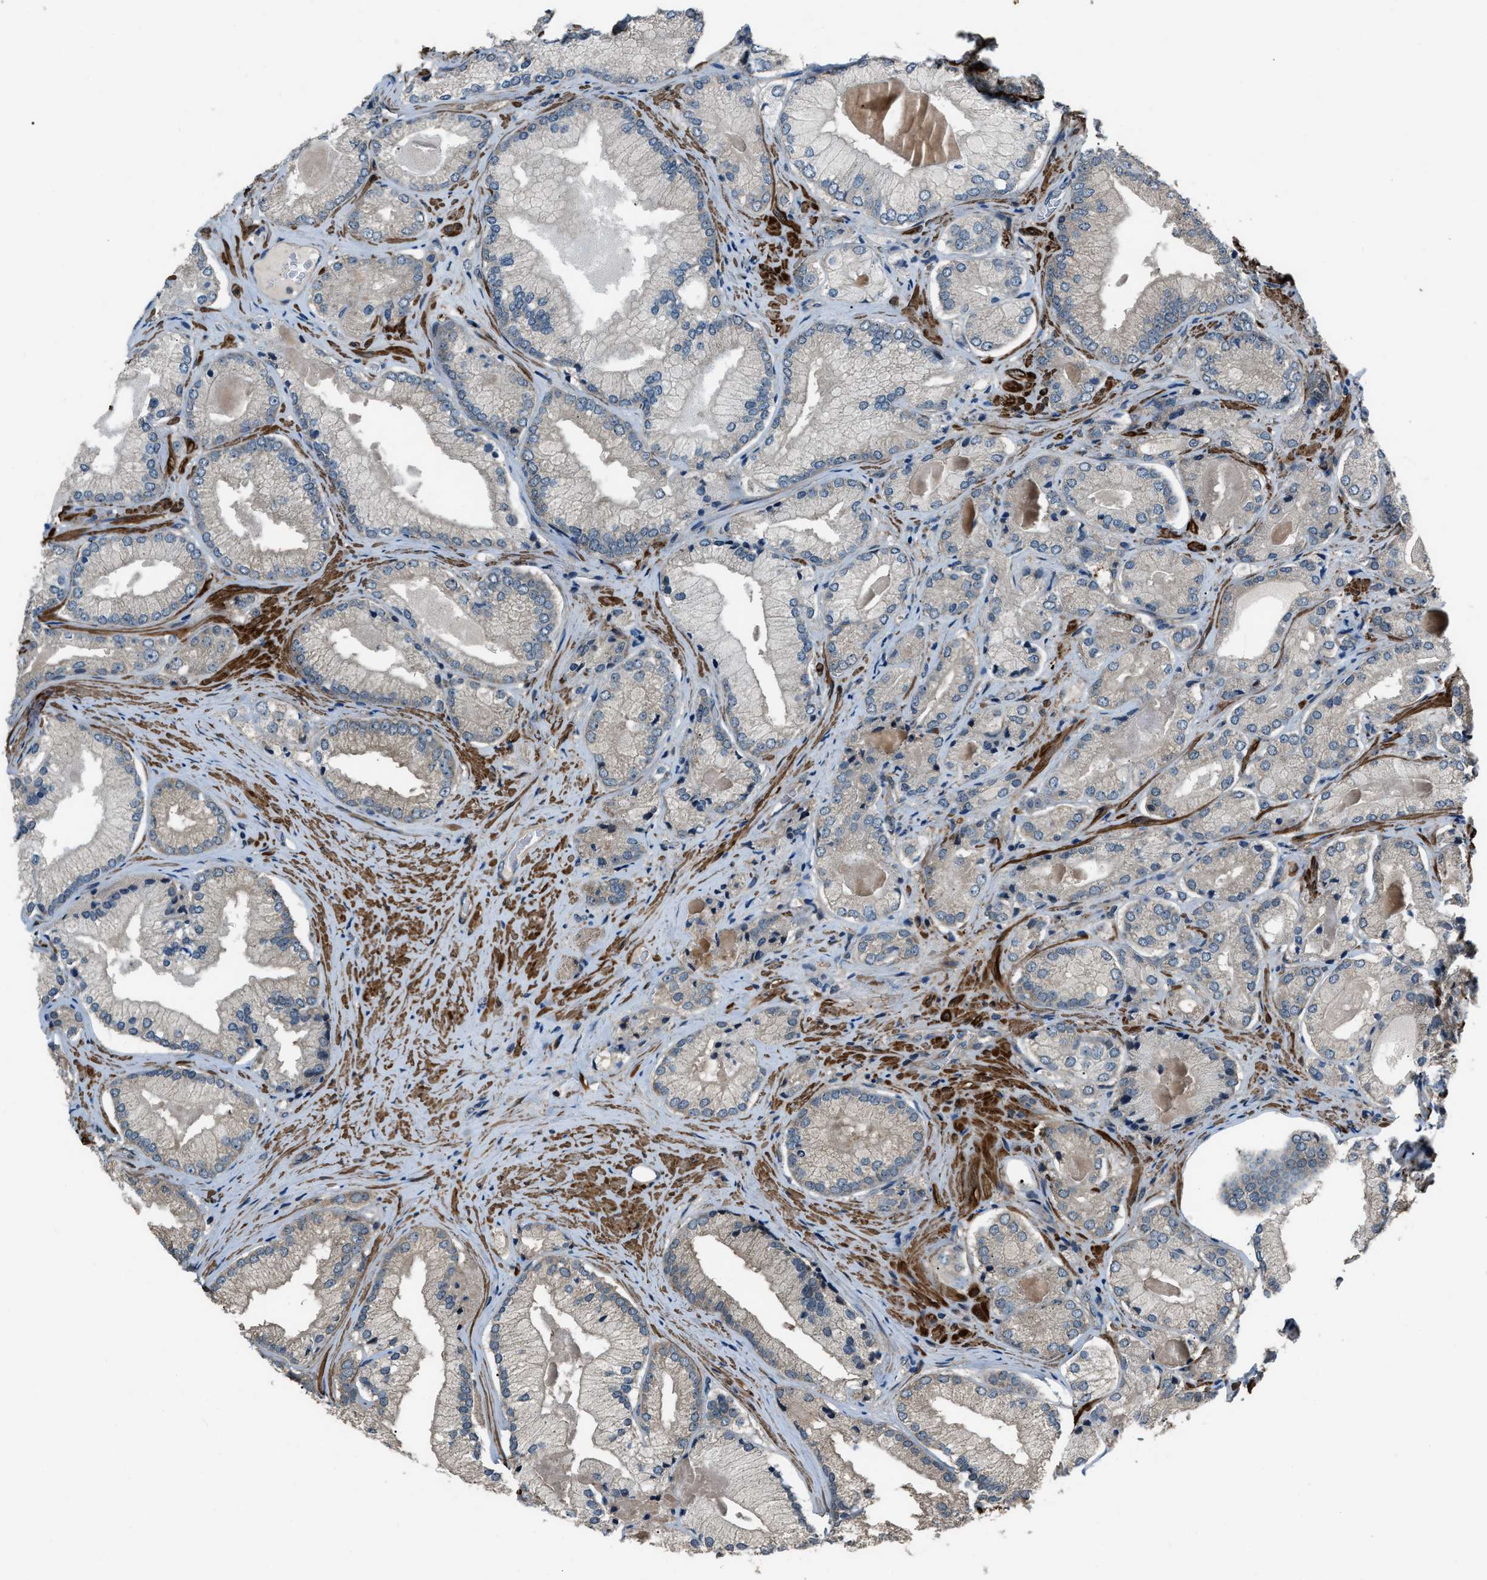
{"staining": {"intensity": "weak", "quantity": "25%-75%", "location": "cytoplasmic/membranous"}, "tissue": "prostate cancer", "cell_type": "Tumor cells", "image_type": "cancer", "snomed": [{"axis": "morphology", "description": "Adenocarcinoma, Low grade"}, {"axis": "topography", "description": "Prostate"}], "caption": "A brown stain labels weak cytoplasmic/membranous staining of a protein in adenocarcinoma (low-grade) (prostate) tumor cells.", "gene": "NUDCD3", "patient": {"sex": "male", "age": 65}}